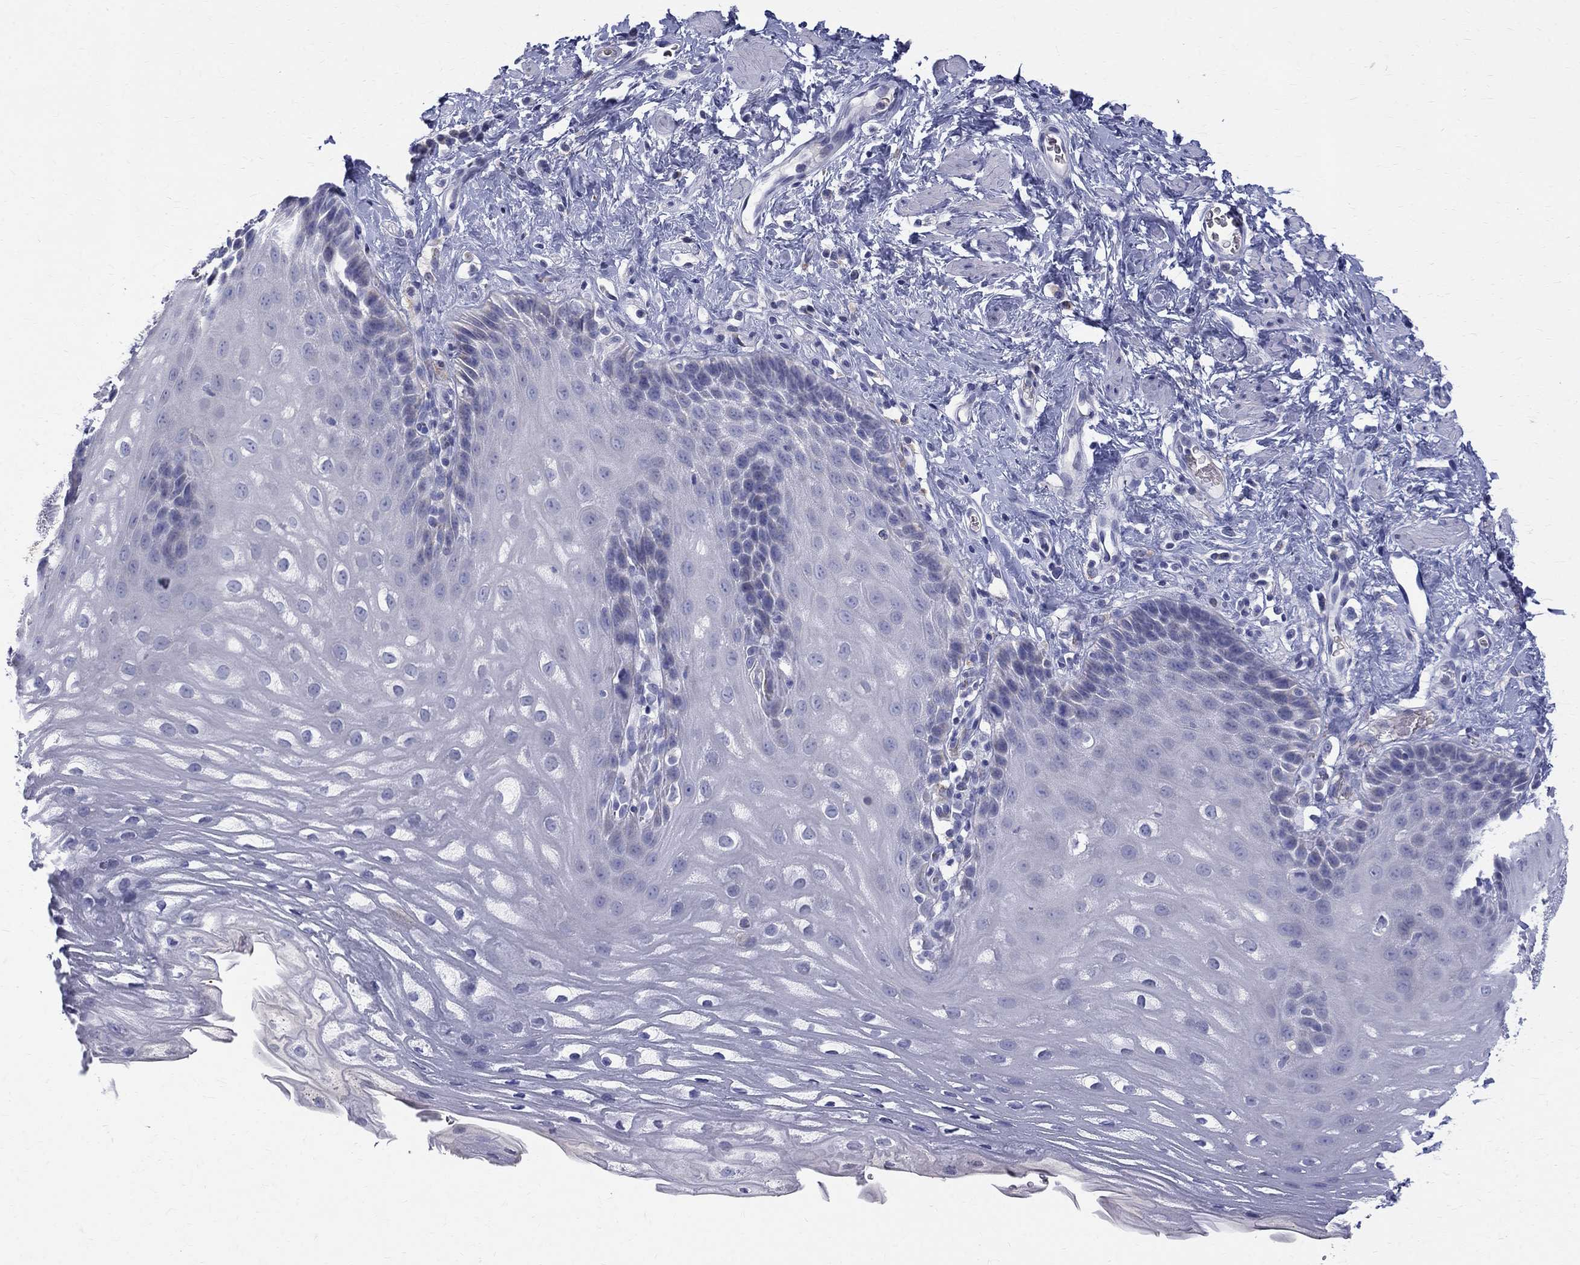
{"staining": {"intensity": "negative", "quantity": "none", "location": "none"}, "tissue": "esophagus", "cell_type": "Squamous epithelial cells", "image_type": "normal", "snomed": [{"axis": "morphology", "description": "Normal tissue, NOS"}, {"axis": "topography", "description": "Esophagus"}], "caption": "Squamous epithelial cells show no significant protein expression in unremarkable esophagus. (DAB immunohistochemistry (IHC) with hematoxylin counter stain).", "gene": "AGER", "patient": {"sex": "male", "age": 64}}